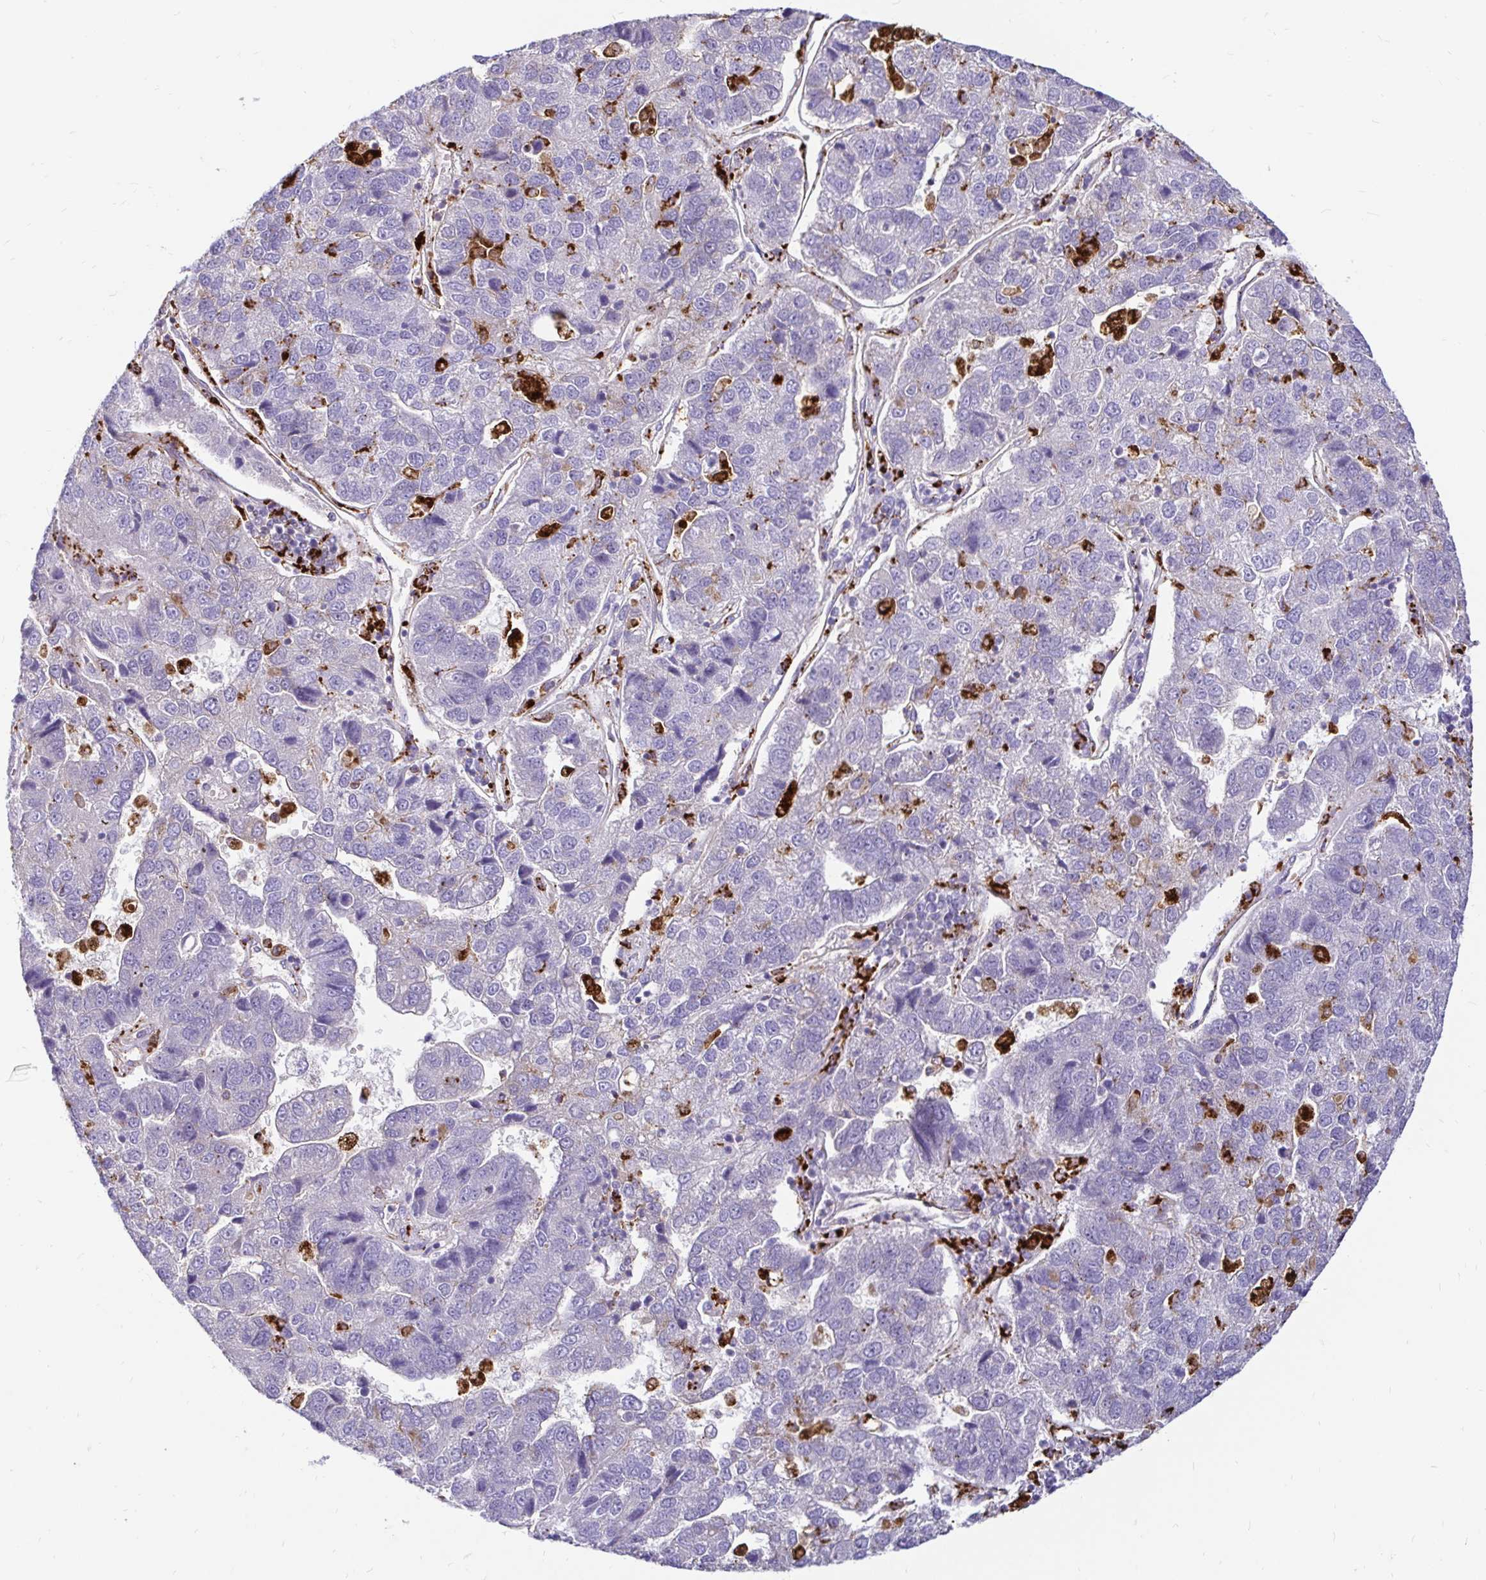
{"staining": {"intensity": "negative", "quantity": "none", "location": "none"}, "tissue": "pancreatic cancer", "cell_type": "Tumor cells", "image_type": "cancer", "snomed": [{"axis": "morphology", "description": "Adenocarcinoma, NOS"}, {"axis": "topography", "description": "Pancreas"}], "caption": "IHC of adenocarcinoma (pancreatic) shows no positivity in tumor cells.", "gene": "FUCA1", "patient": {"sex": "female", "age": 61}}